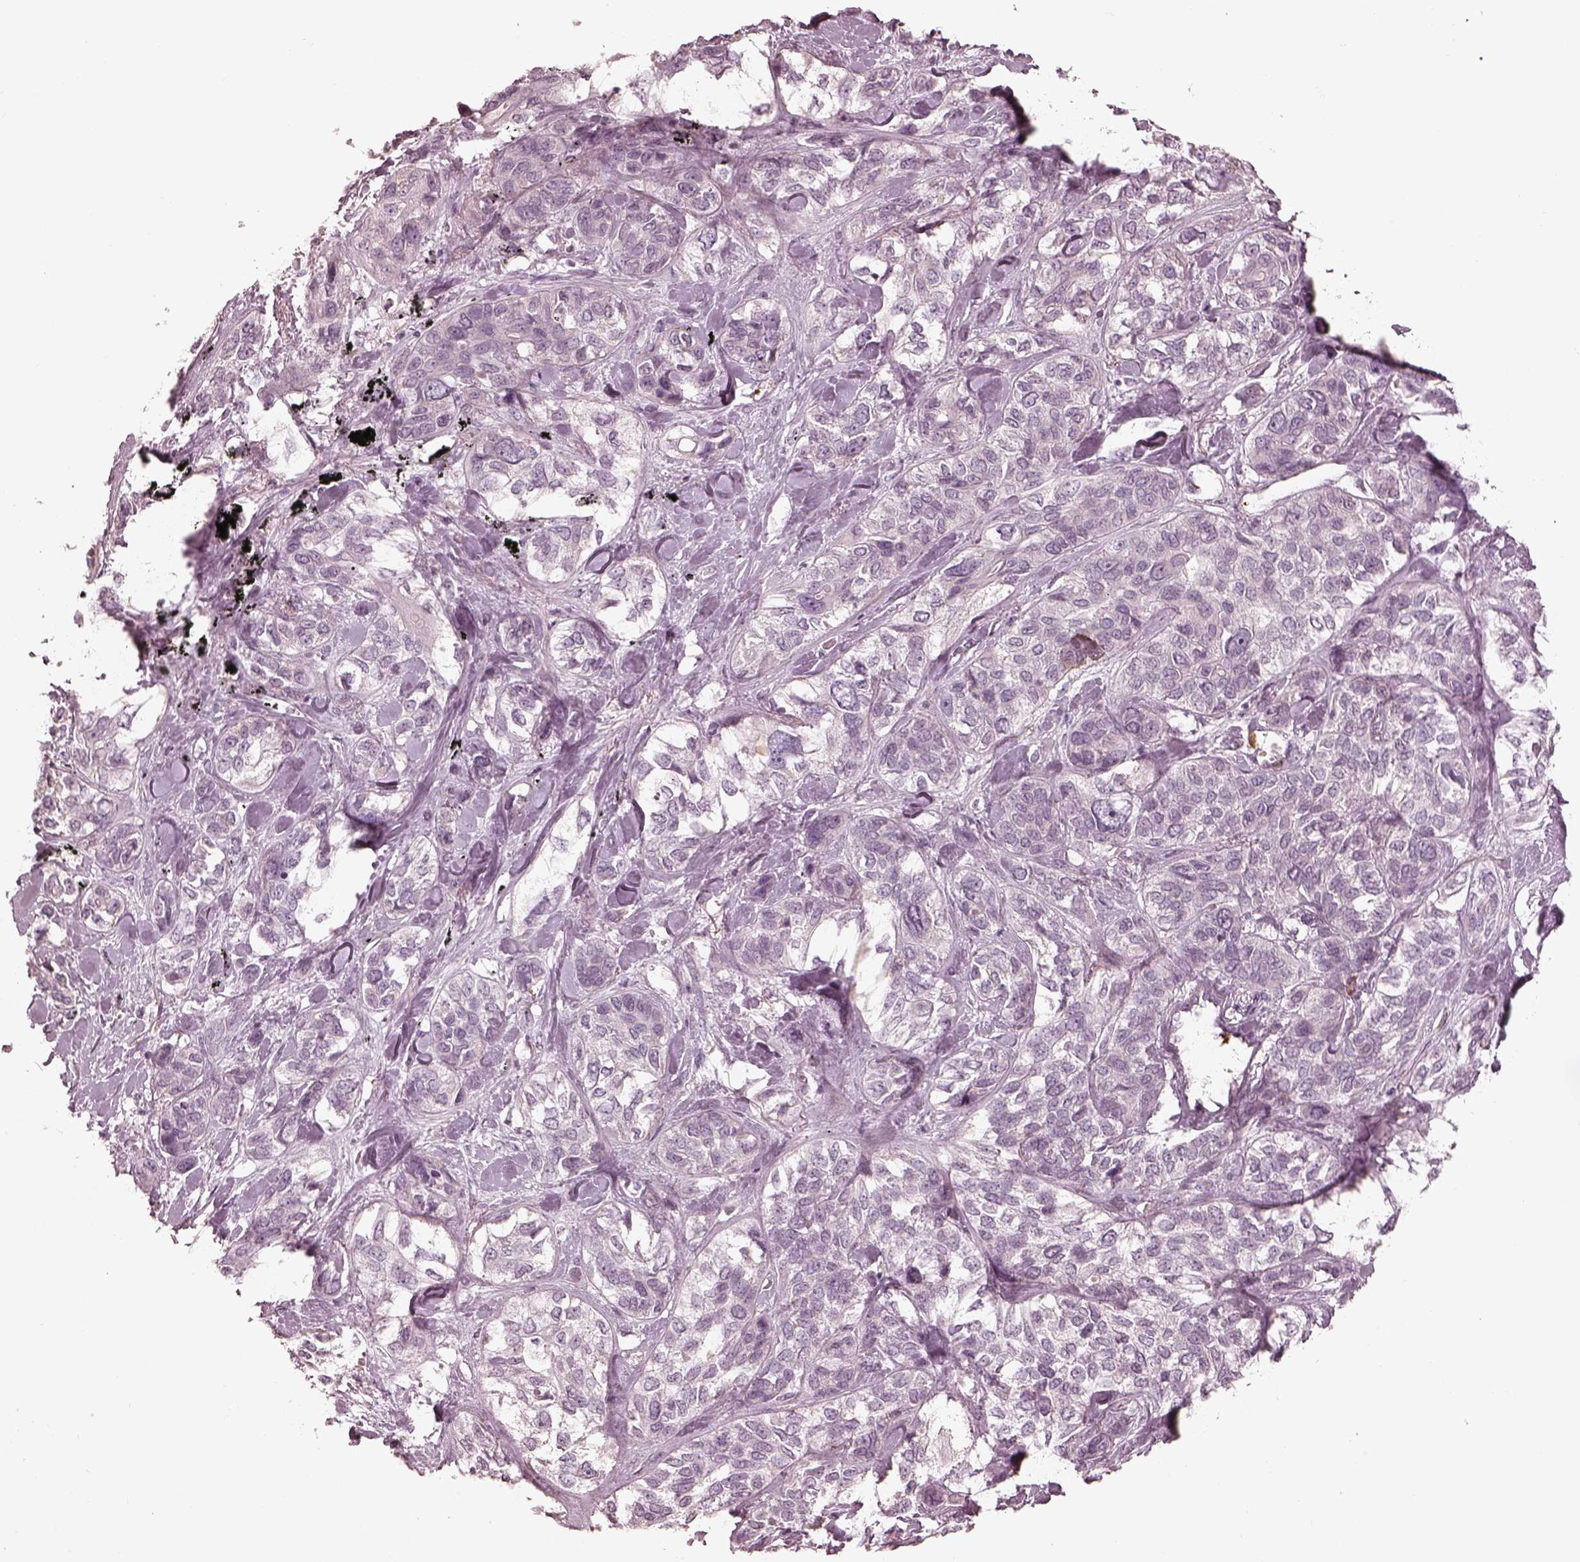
{"staining": {"intensity": "negative", "quantity": "none", "location": "none"}, "tissue": "lung cancer", "cell_type": "Tumor cells", "image_type": "cancer", "snomed": [{"axis": "morphology", "description": "Squamous cell carcinoma, NOS"}, {"axis": "topography", "description": "Lung"}], "caption": "This is a micrograph of immunohistochemistry staining of squamous cell carcinoma (lung), which shows no staining in tumor cells.", "gene": "ANKLE1", "patient": {"sex": "female", "age": 70}}